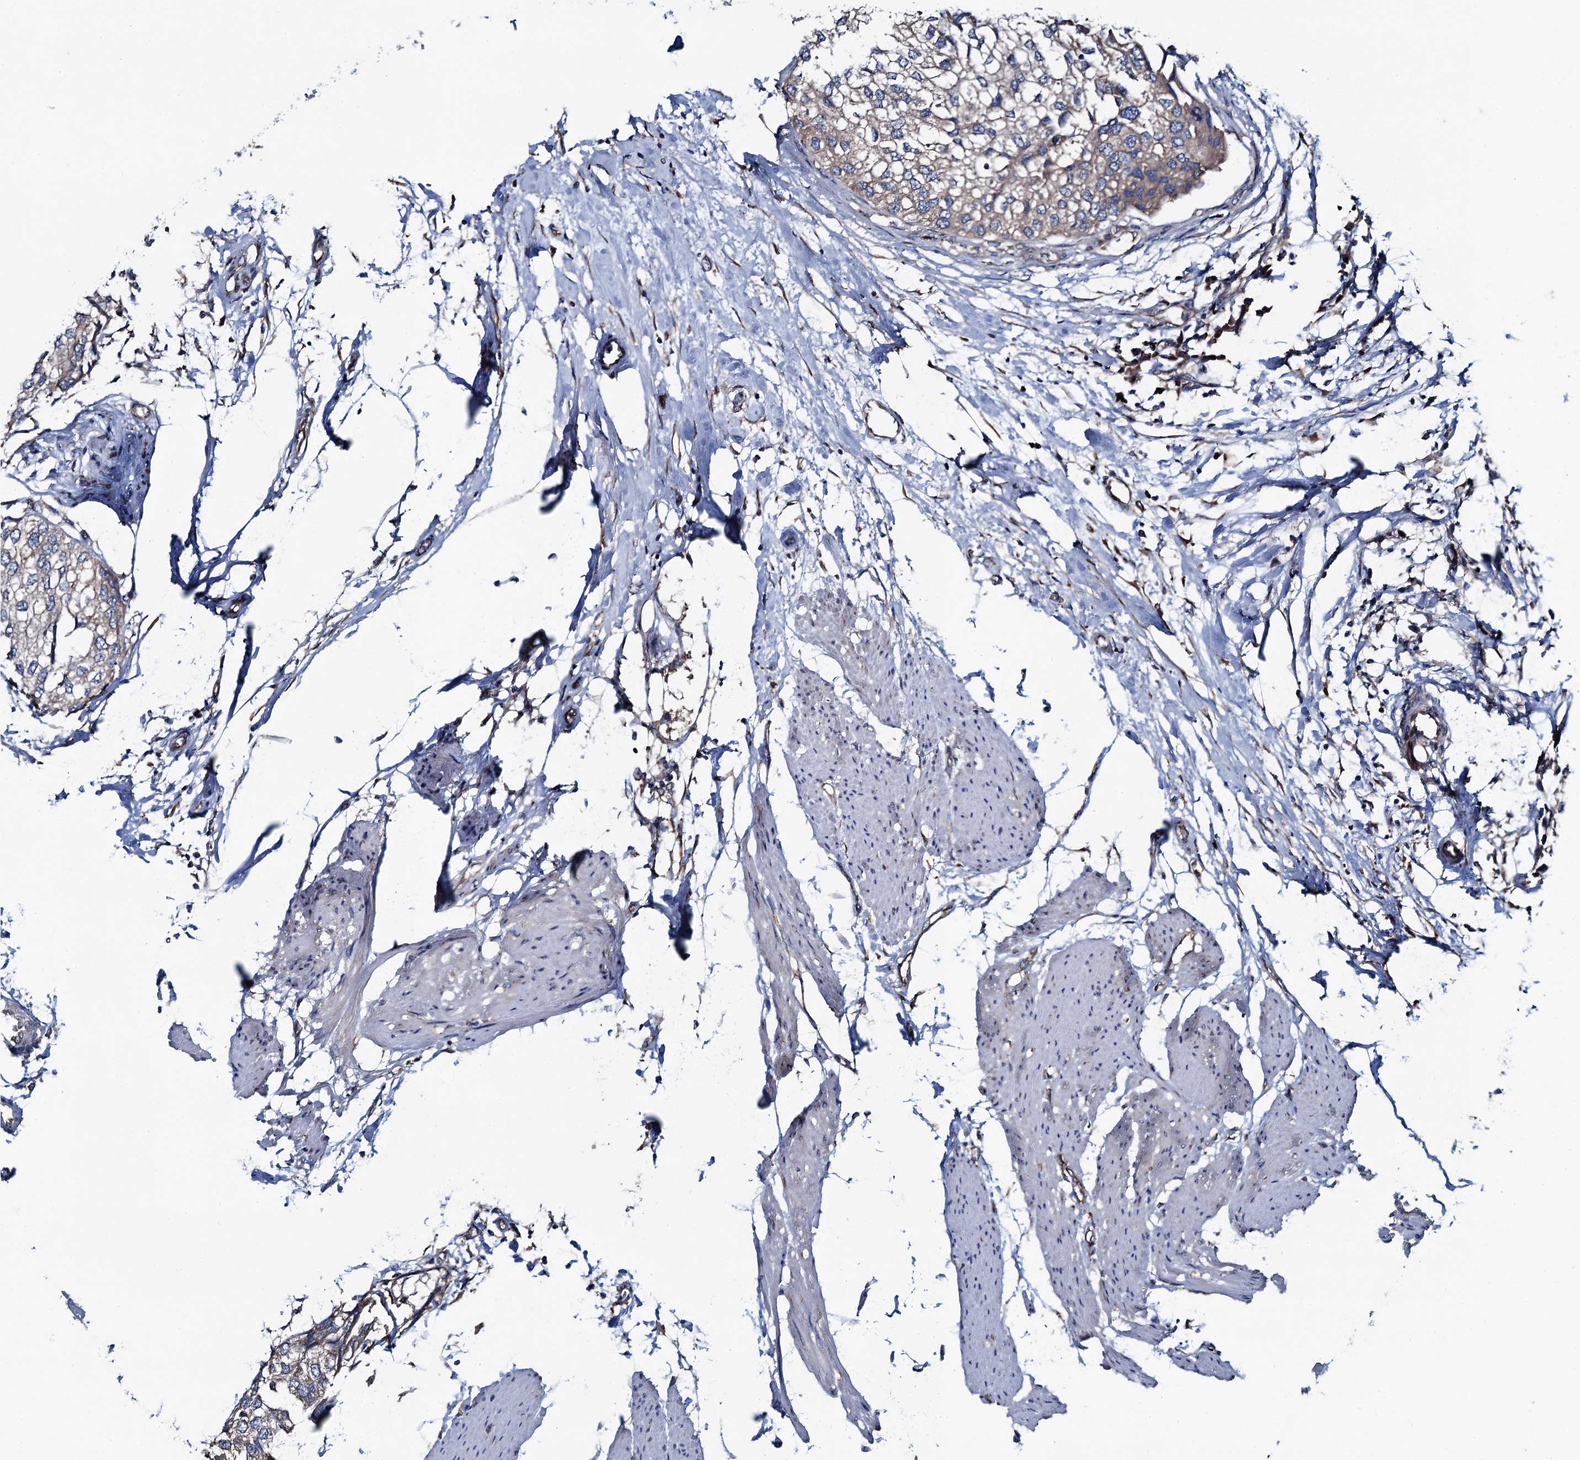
{"staining": {"intensity": "weak", "quantity": "<25%", "location": "cytoplasmic/membranous"}, "tissue": "urothelial cancer", "cell_type": "Tumor cells", "image_type": "cancer", "snomed": [{"axis": "morphology", "description": "Urothelial carcinoma, High grade"}, {"axis": "topography", "description": "Urinary bladder"}], "caption": "Immunohistochemistry micrograph of neoplastic tissue: human urothelial cancer stained with DAB exhibits no significant protein positivity in tumor cells.", "gene": "ADCY9", "patient": {"sex": "male", "age": 64}}